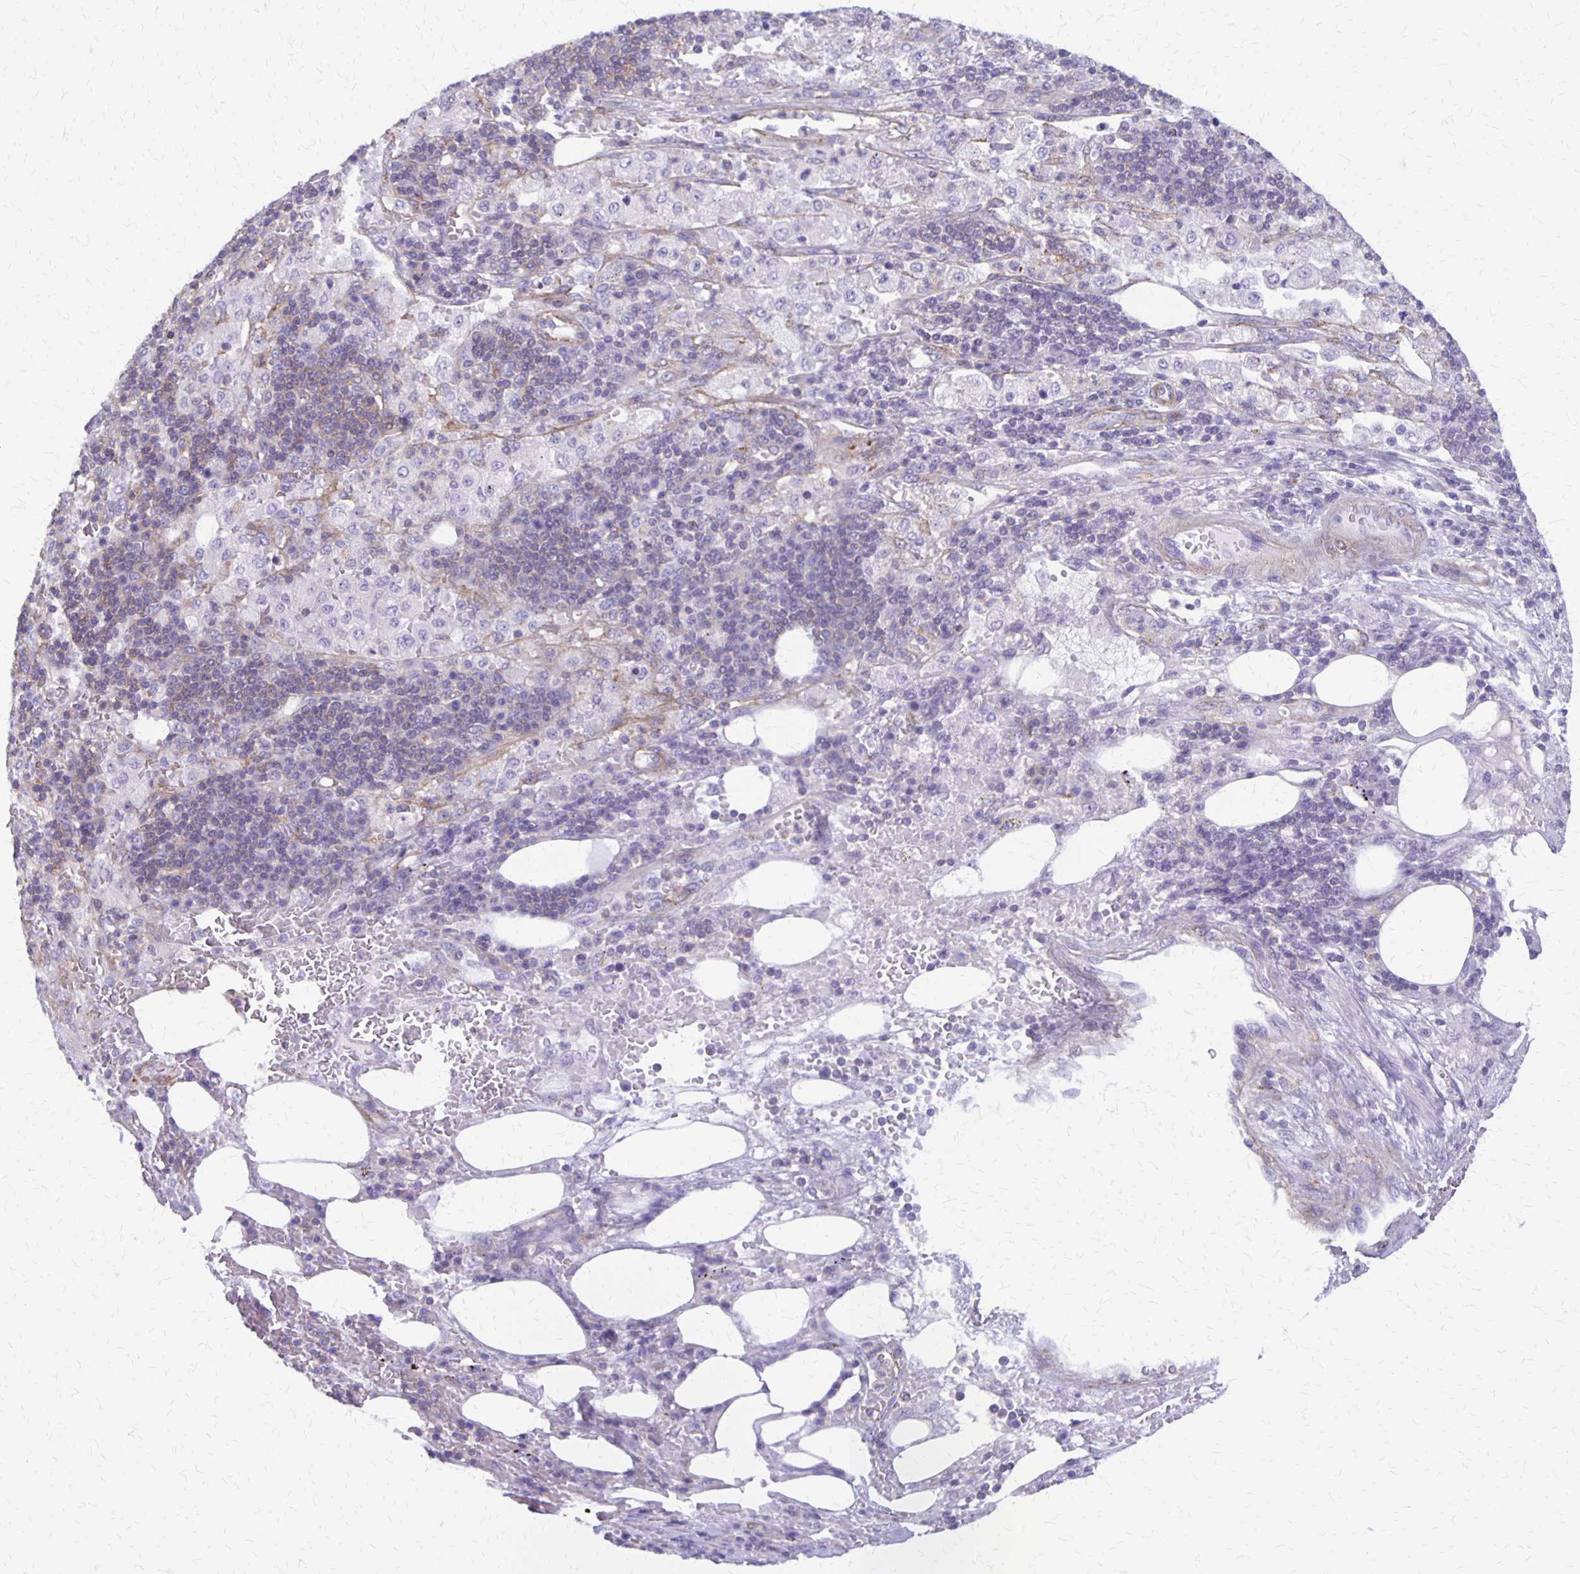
{"staining": {"intensity": "negative", "quantity": "none", "location": "none"}, "tissue": "pancreatic cancer", "cell_type": "Tumor cells", "image_type": "cancer", "snomed": [{"axis": "morphology", "description": "Adenocarcinoma, NOS"}, {"axis": "topography", "description": "Pancreas"}], "caption": "This photomicrograph is of pancreatic cancer stained with immunohistochemistry to label a protein in brown with the nuclei are counter-stained blue. There is no expression in tumor cells.", "gene": "SEPTIN5", "patient": {"sex": "female", "age": 61}}